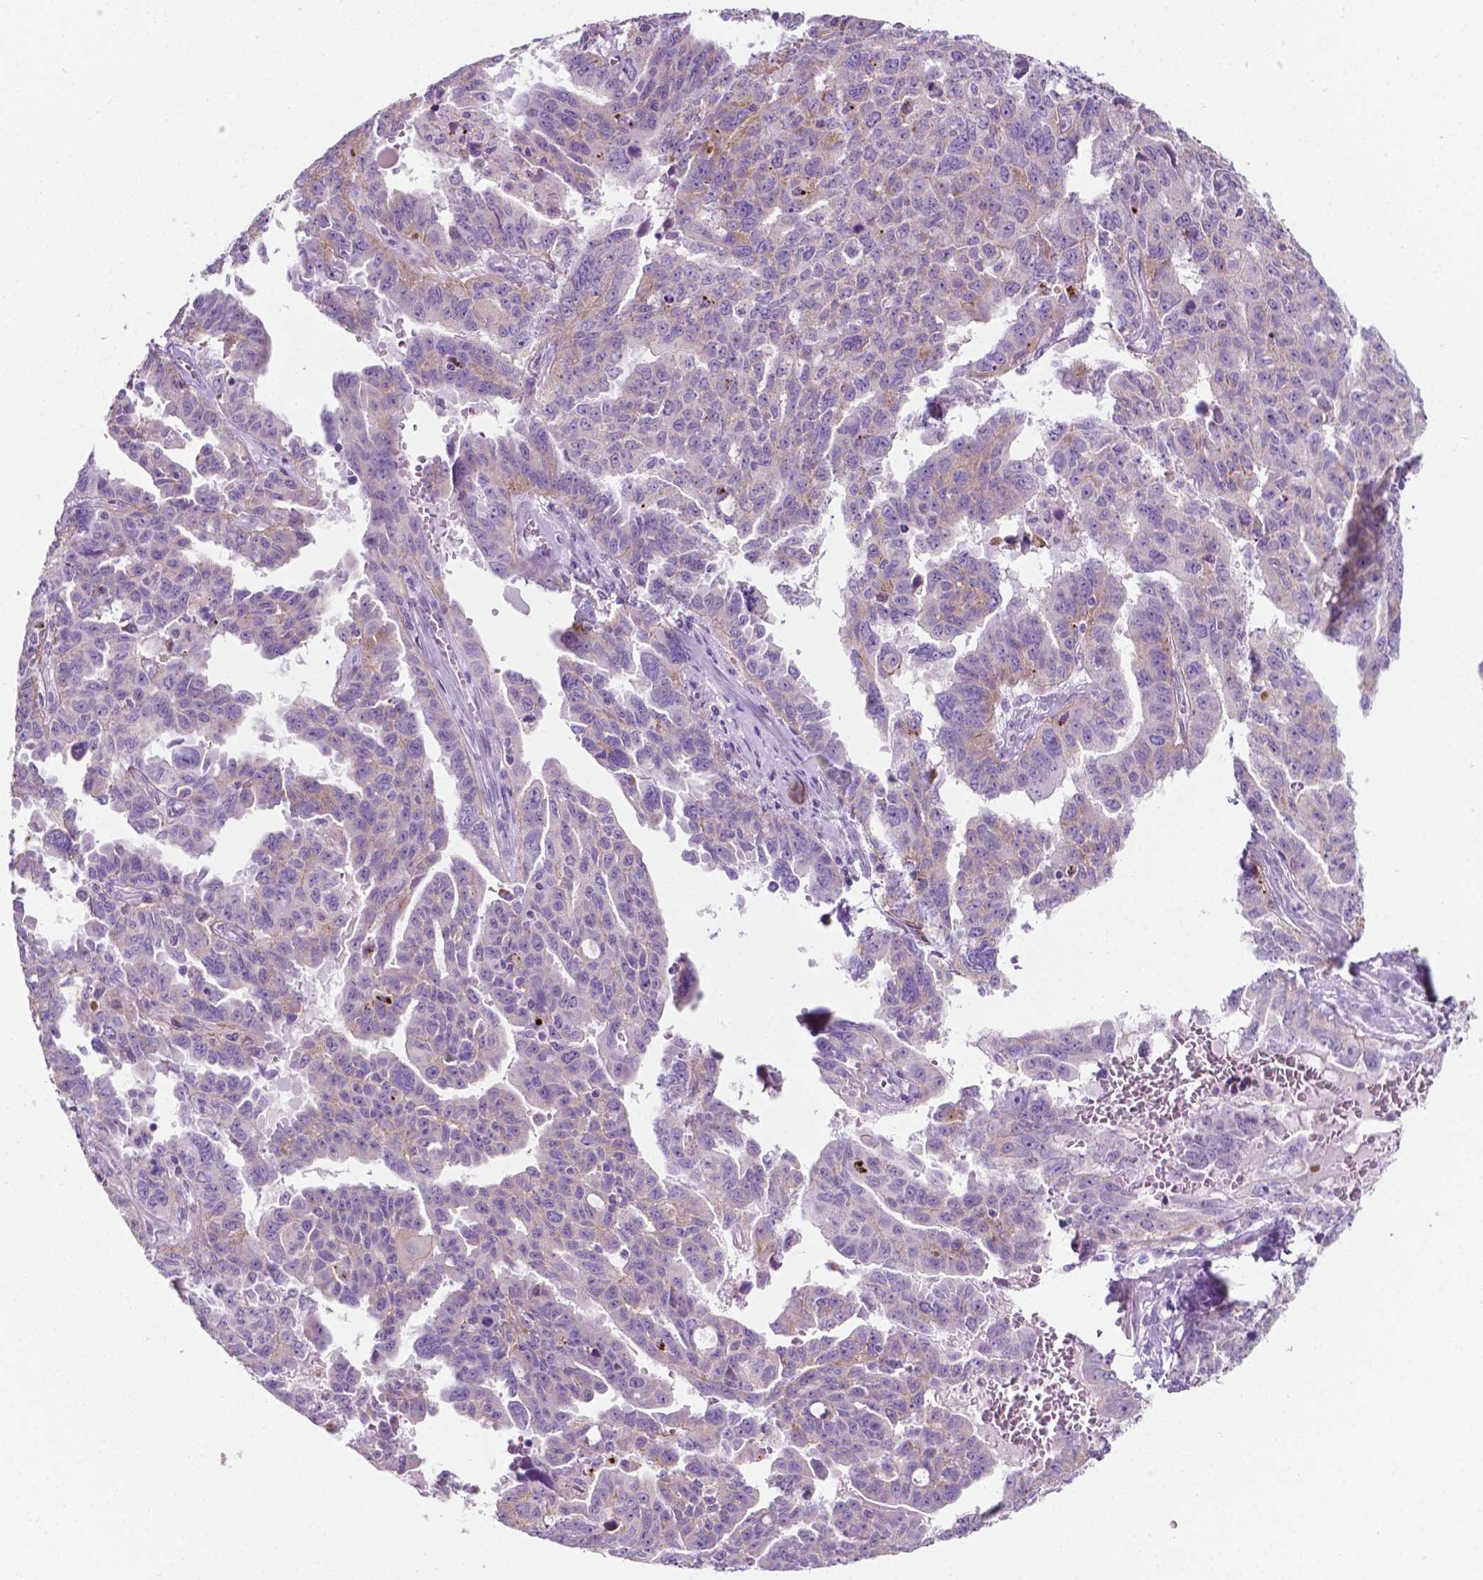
{"staining": {"intensity": "negative", "quantity": "none", "location": "none"}, "tissue": "ovarian cancer", "cell_type": "Tumor cells", "image_type": "cancer", "snomed": [{"axis": "morphology", "description": "Adenocarcinoma, NOS"}, {"axis": "morphology", "description": "Carcinoma, endometroid"}, {"axis": "topography", "description": "Ovary"}], "caption": "High power microscopy histopathology image of an immunohistochemistry histopathology image of ovarian cancer (adenocarcinoma), revealing no significant positivity in tumor cells.", "gene": "NOS1AP", "patient": {"sex": "female", "age": 72}}